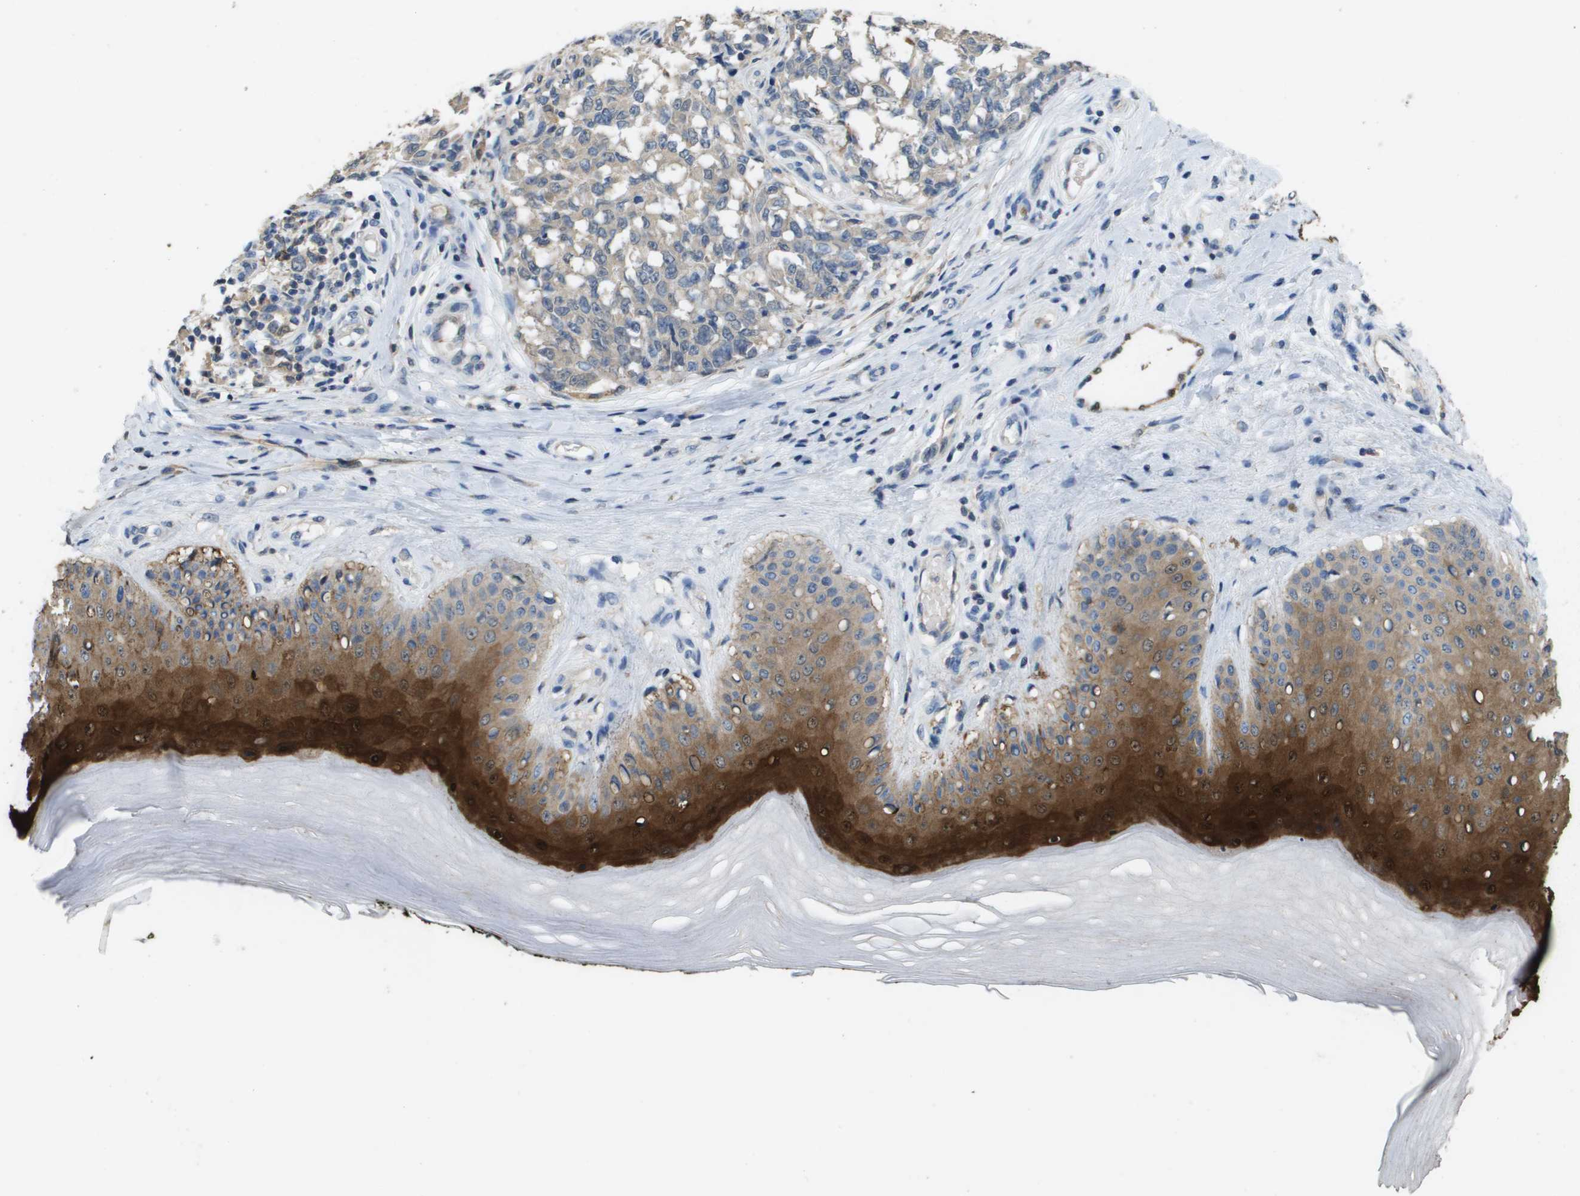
{"staining": {"intensity": "negative", "quantity": "none", "location": "none"}, "tissue": "melanoma", "cell_type": "Tumor cells", "image_type": "cancer", "snomed": [{"axis": "morphology", "description": "Malignant melanoma, NOS"}, {"axis": "topography", "description": "Skin"}], "caption": "Protein analysis of malignant melanoma shows no significant expression in tumor cells.", "gene": "FABP5", "patient": {"sex": "female", "age": 64}}